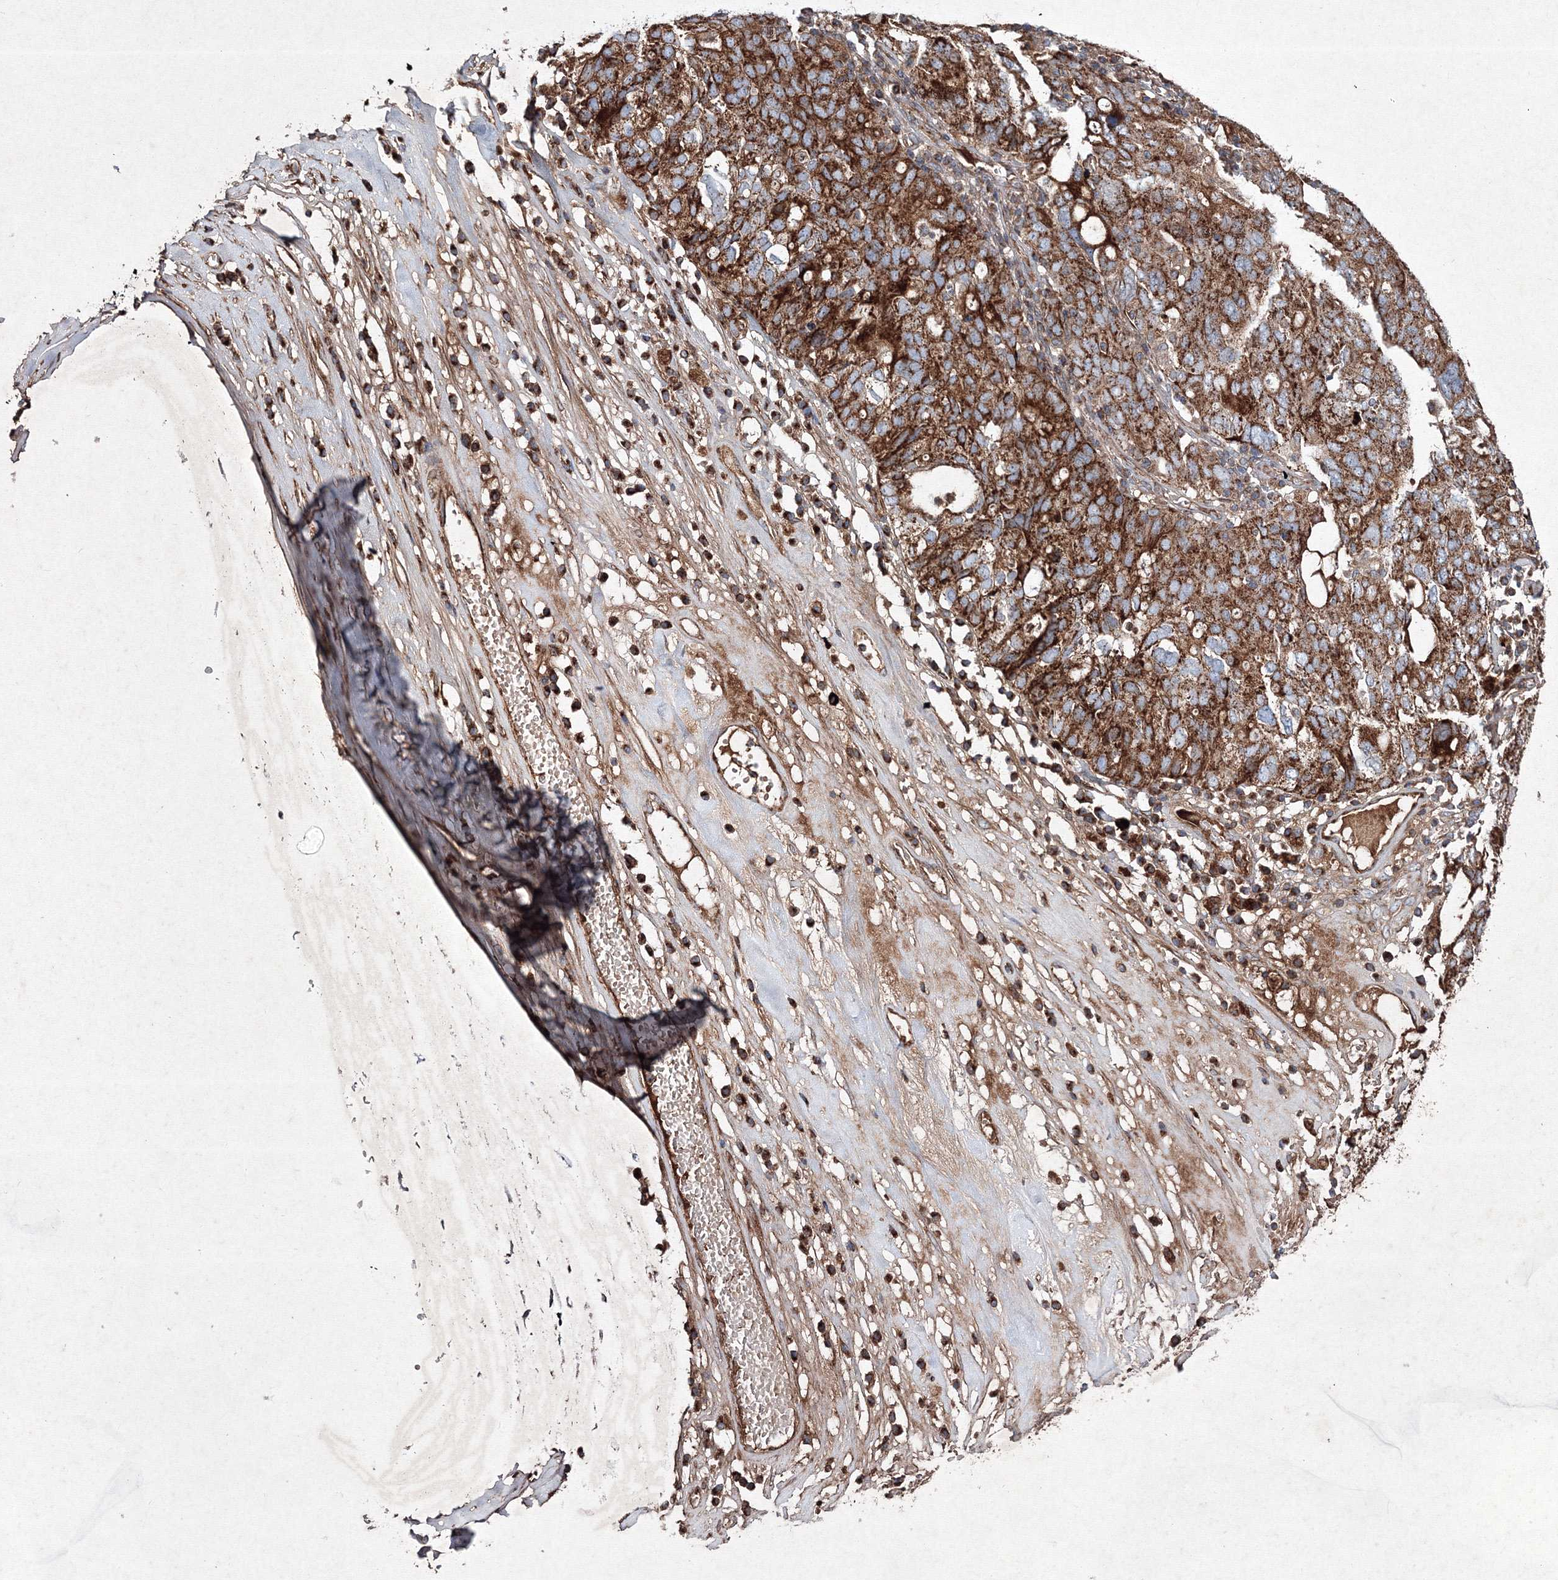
{"staining": {"intensity": "strong", "quantity": ">75%", "location": "cytoplasmic/membranous"}, "tissue": "ovarian cancer", "cell_type": "Tumor cells", "image_type": "cancer", "snomed": [{"axis": "morphology", "description": "Carcinoma, endometroid"}, {"axis": "topography", "description": "Ovary"}], "caption": "A brown stain labels strong cytoplasmic/membranous expression of a protein in ovarian cancer tumor cells.", "gene": "GFM1", "patient": {"sex": "female", "age": 62}}